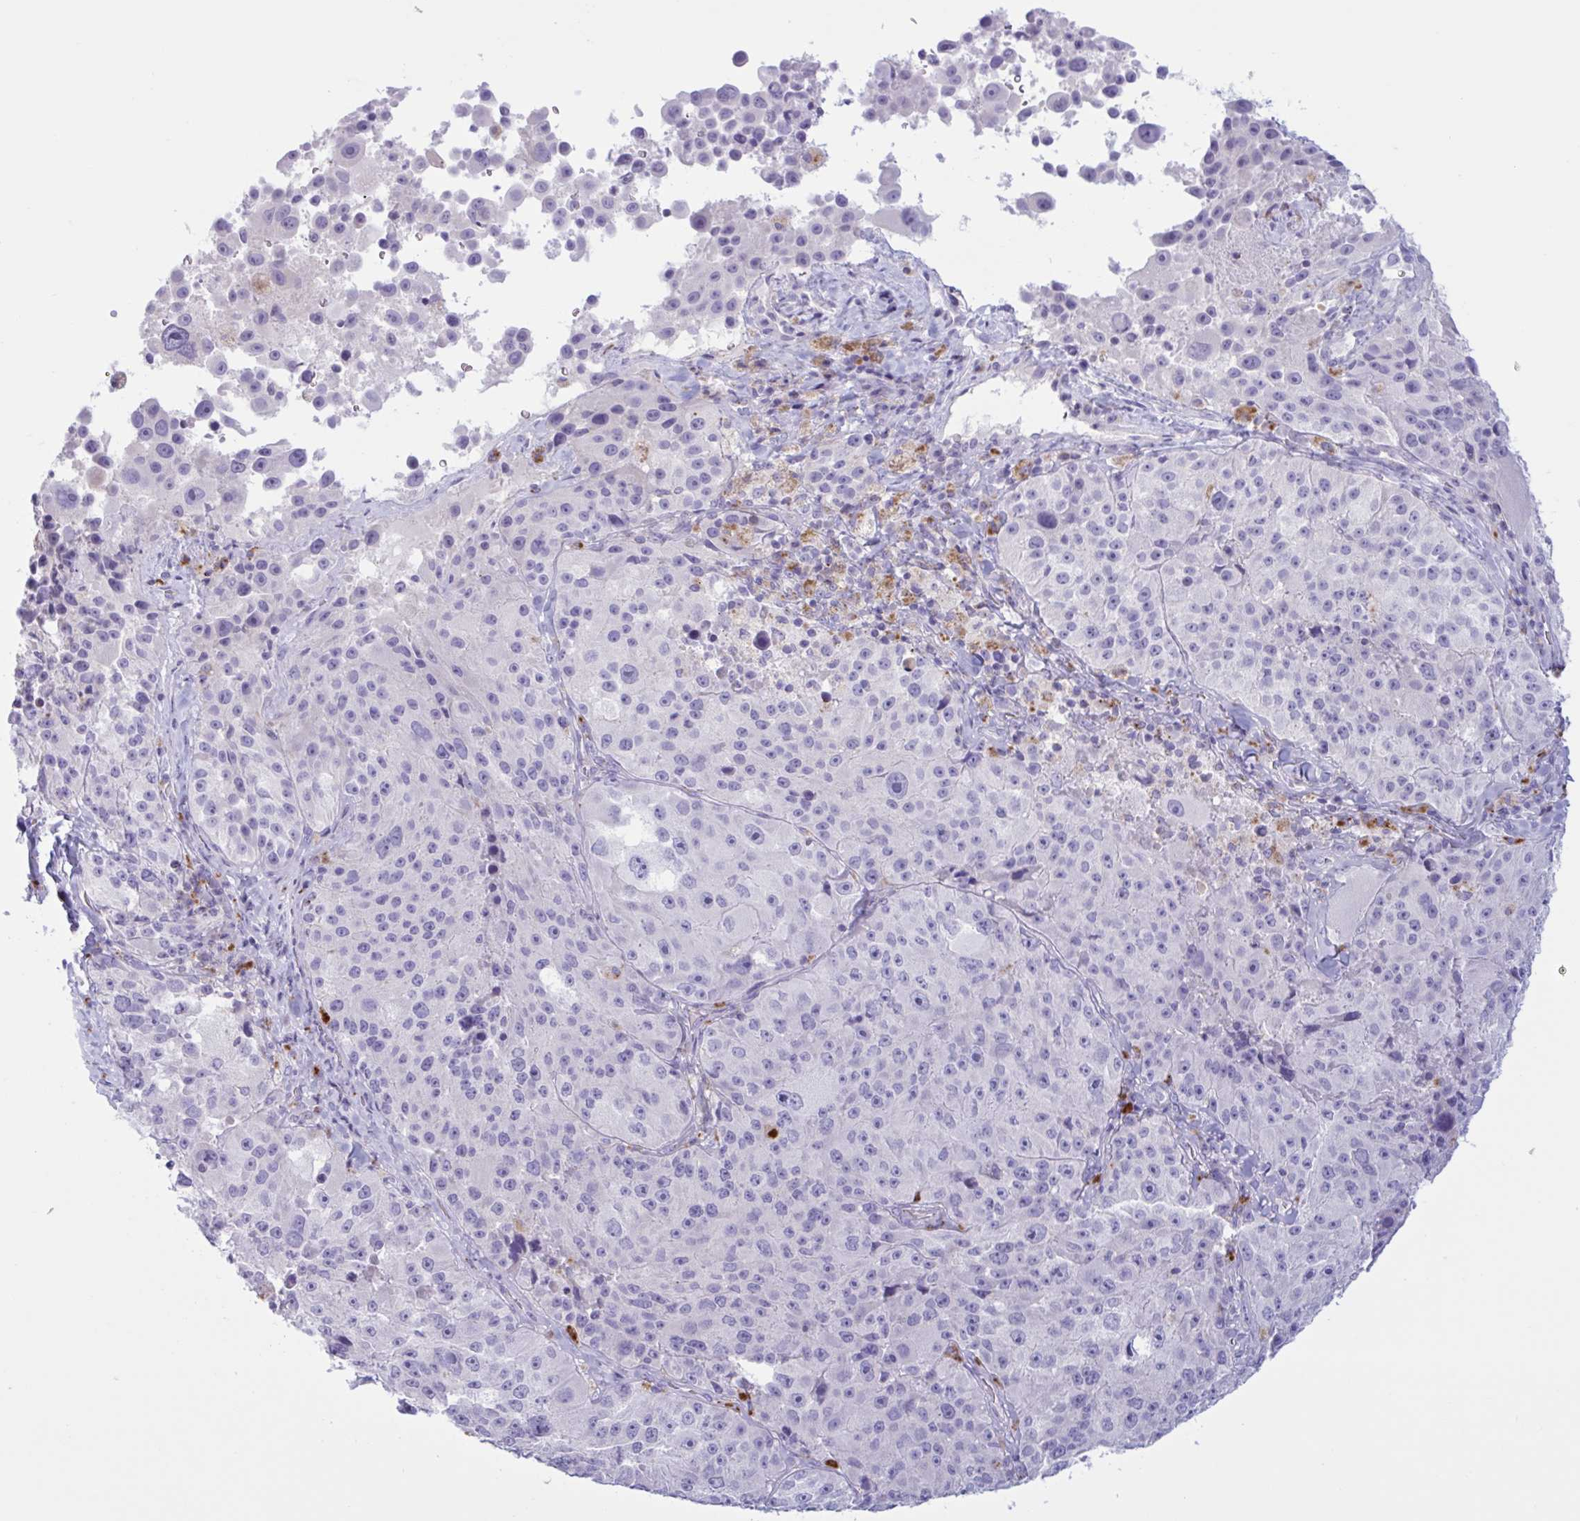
{"staining": {"intensity": "negative", "quantity": "none", "location": "none"}, "tissue": "melanoma", "cell_type": "Tumor cells", "image_type": "cancer", "snomed": [{"axis": "morphology", "description": "Malignant melanoma, Metastatic site"}, {"axis": "topography", "description": "Lymph node"}], "caption": "Malignant melanoma (metastatic site) was stained to show a protein in brown. There is no significant staining in tumor cells.", "gene": "XCL1", "patient": {"sex": "male", "age": 62}}